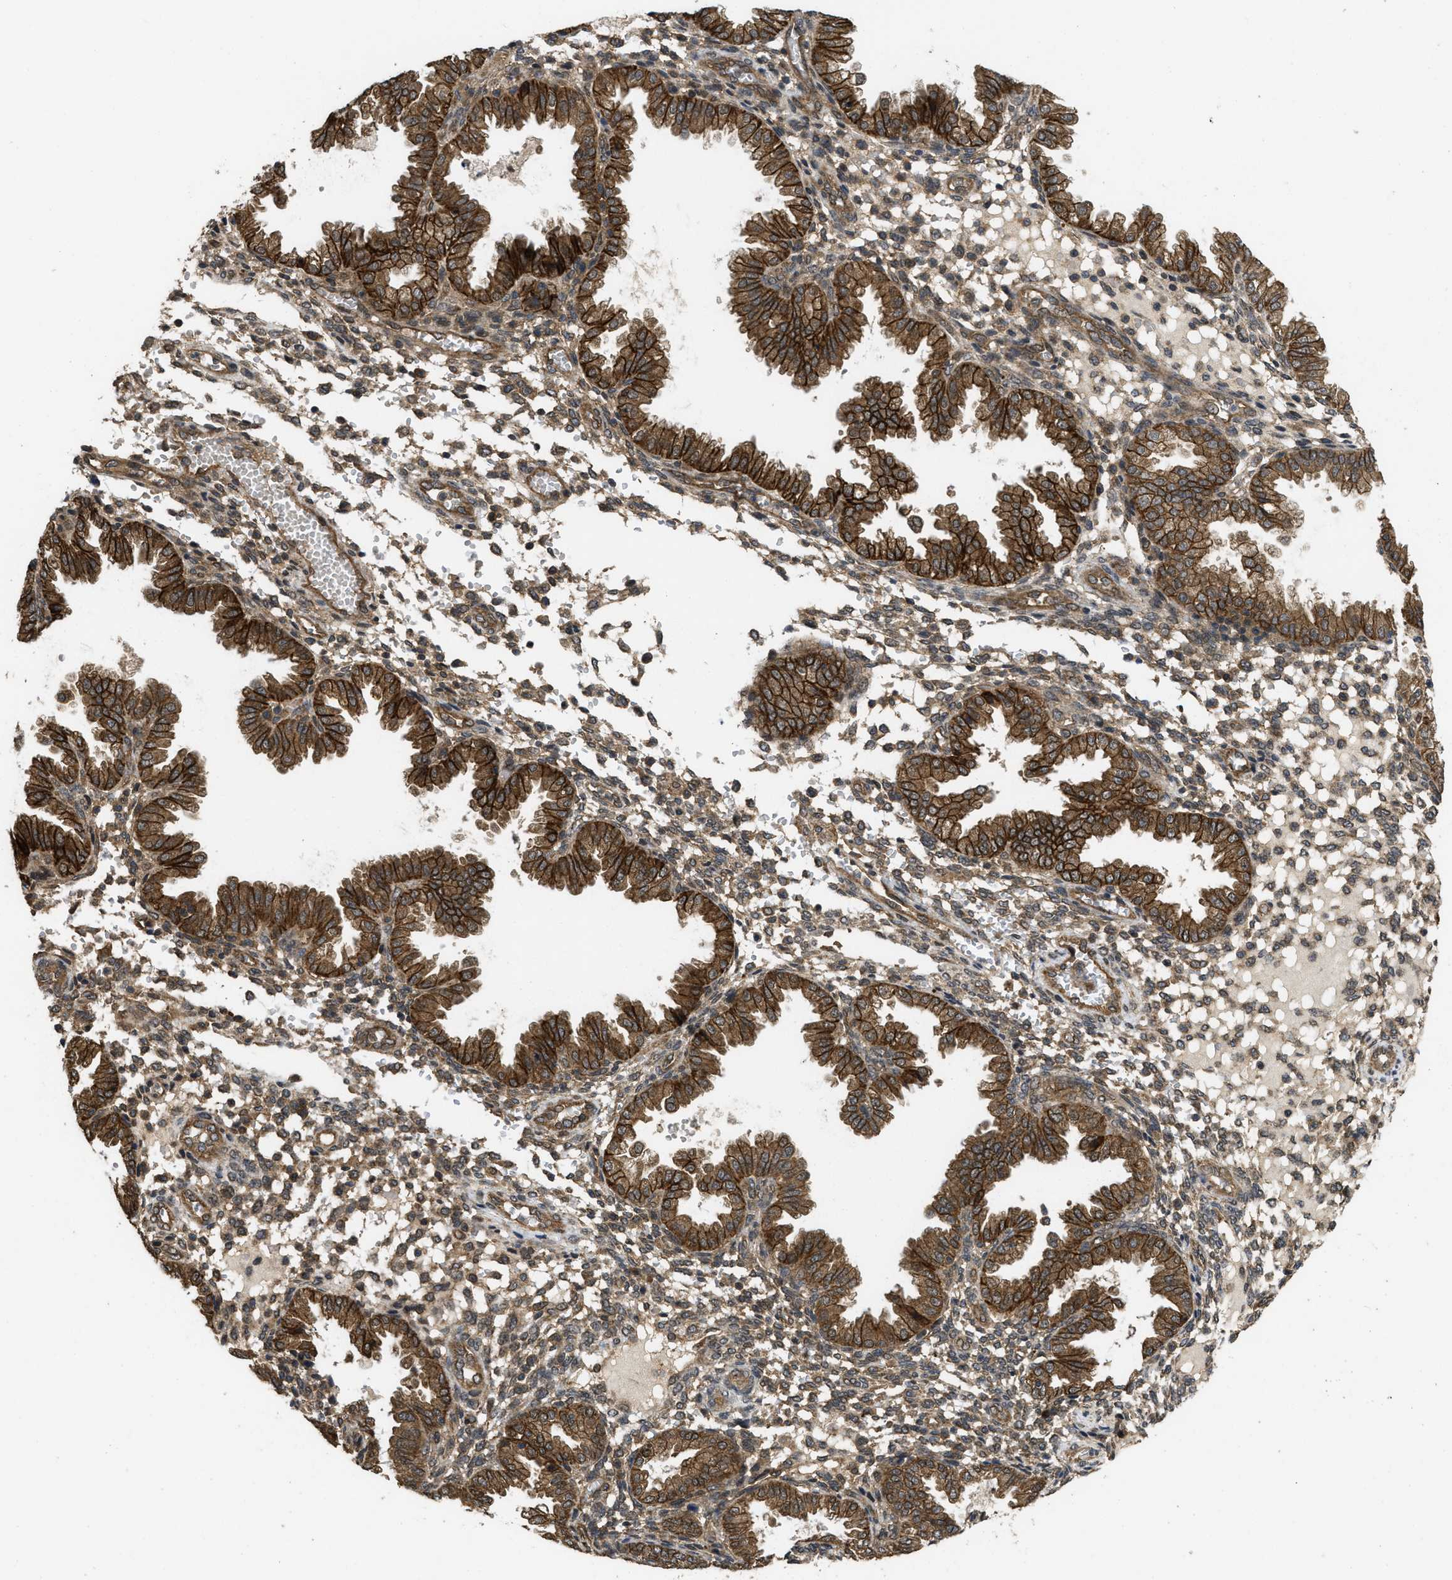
{"staining": {"intensity": "moderate", "quantity": "25%-75%", "location": "cytoplasmic/membranous"}, "tissue": "endometrium", "cell_type": "Cells in endometrial stroma", "image_type": "normal", "snomed": [{"axis": "morphology", "description": "Normal tissue, NOS"}, {"axis": "topography", "description": "Endometrium"}], "caption": "Brown immunohistochemical staining in normal human endometrium shows moderate cytoplasmic/membranous staining in about 25%-75% of cells in endometrial stroma.", "gene": "FZD6", "patient": {"sex": "female", "age": 33}}